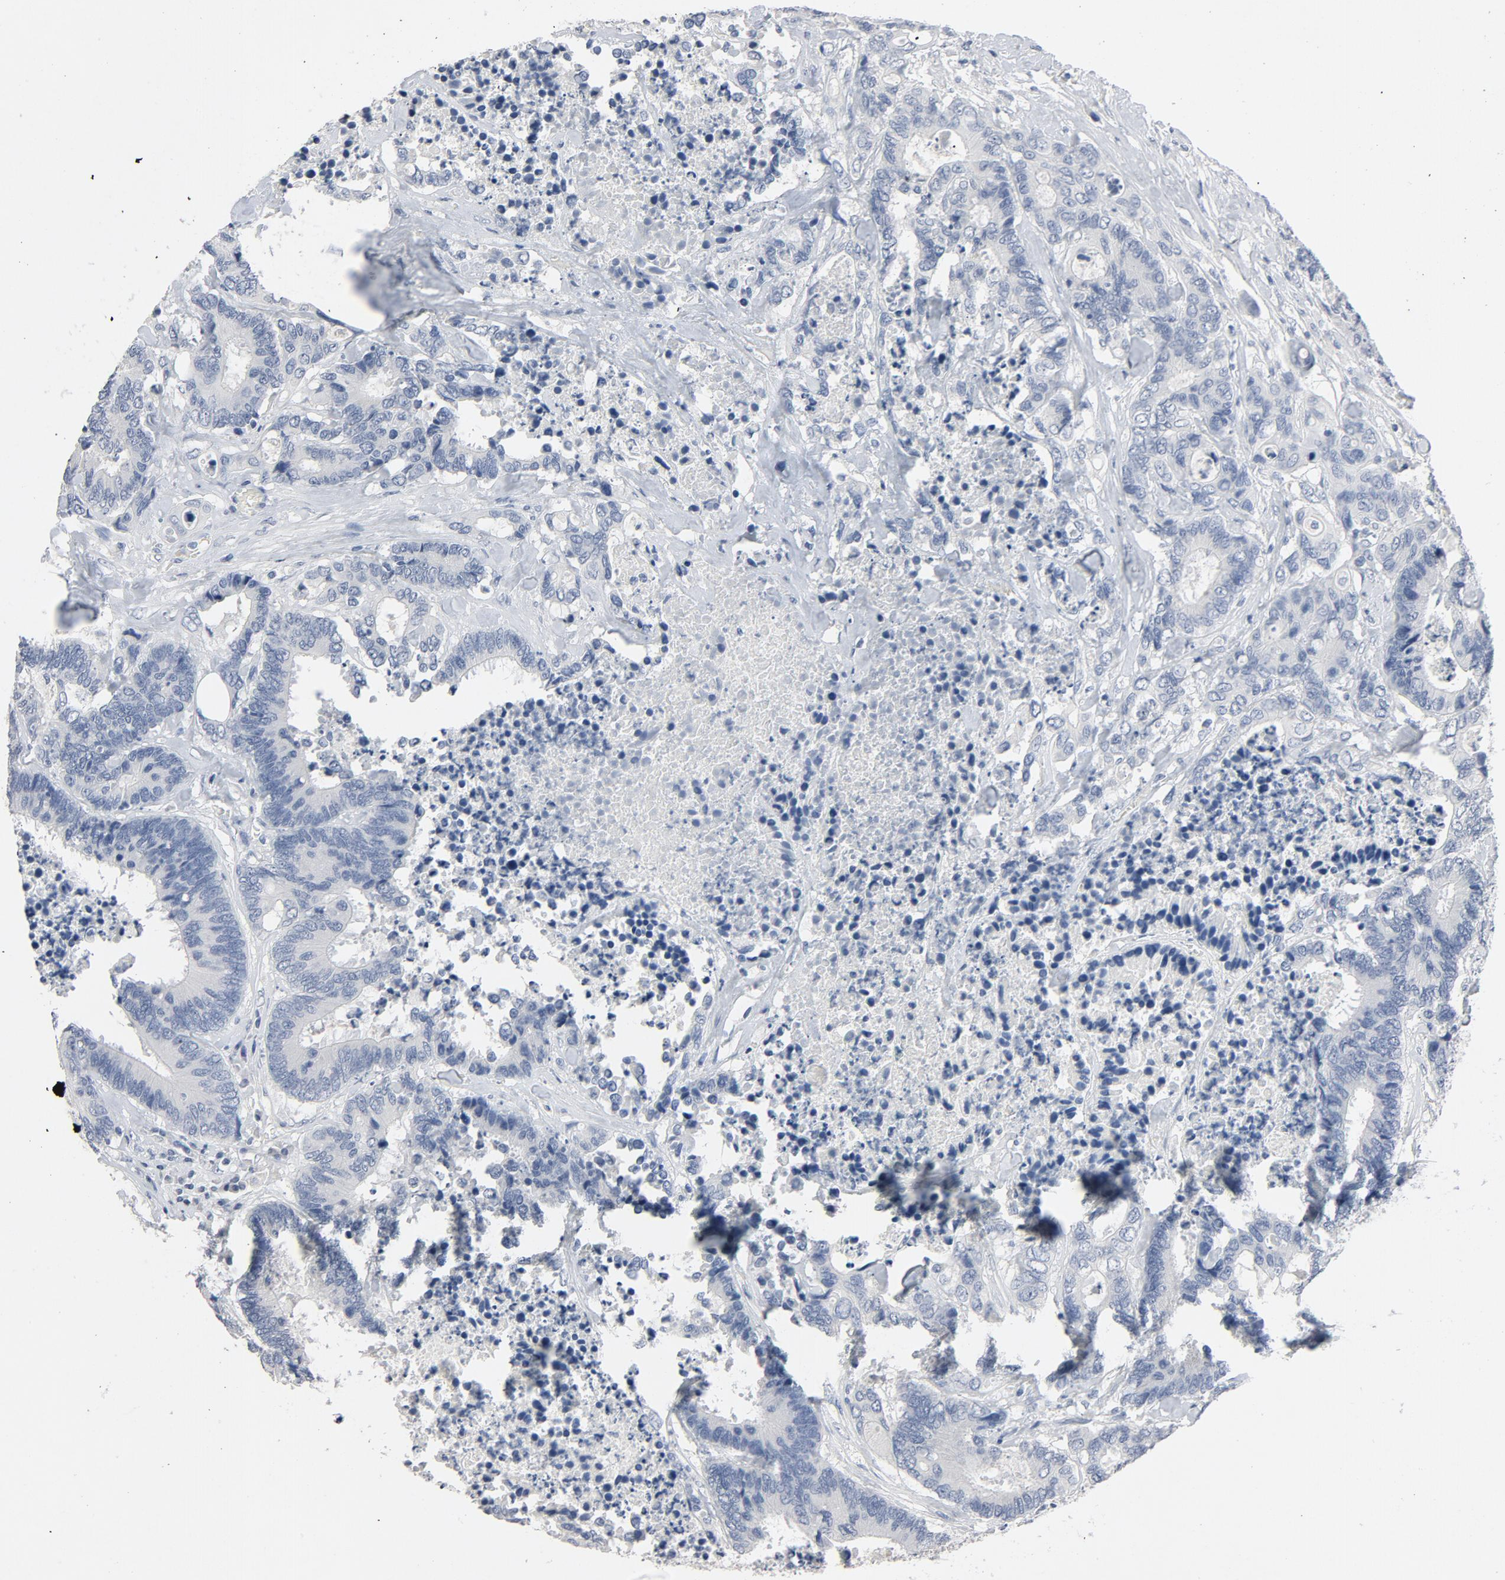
{"staining": {"intensity": "negative", "quantity": "none", "location": "none"}, "tissue": "colorectal cancer", "cell_type": "Tumor cells", "image_type": "cancer", "snomed": [{"axis": "morphology", "description": "Adenocarcinoma, NOS"}, {"axis": "topography", "description": "Rectum"}], "caption": "Adenocarcinoma (colorectal) stained for a protein using IHC exhibits no positivity tumor cells.", "gene": "ZCCHC13", "patient": {"sex": "male", "age": 55}}